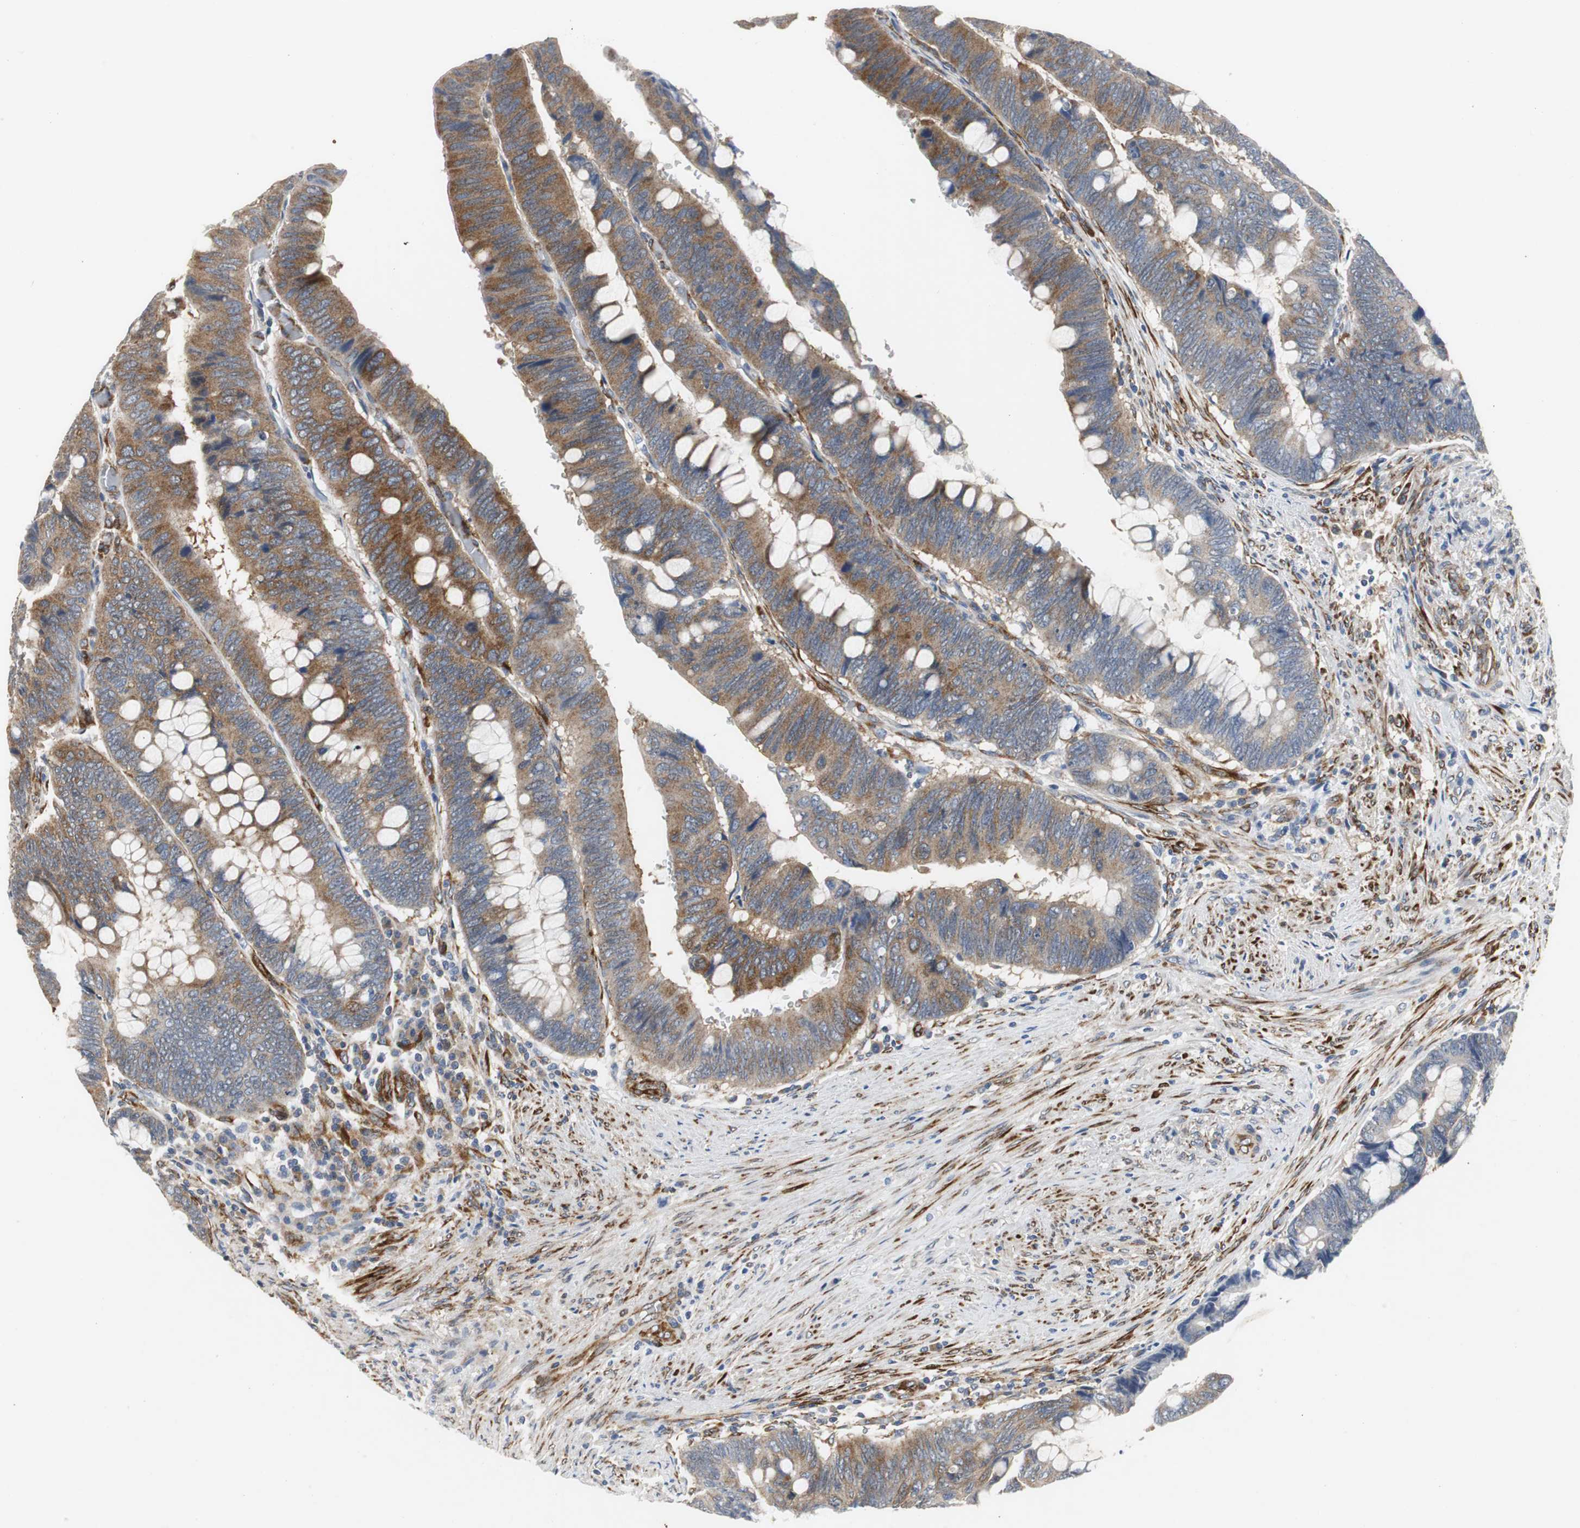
{"staining": {"intensity": "moderate", "quantity": ">75%", "location": "cytoplasmic/membranous"}, "tissue": "colorectal cancer", "cell_type": "Tumor cells", "image_type": "cancer", "snomed": [{"axis": "morphology", "description": "Normal tissue, NOS"}, {"axis": "morphology", "description": "Adenocarcinoma, NOS"}, {"axis": "topography", "description": "Rectum"}], "caption": "About >75% of tumor cells in human colorectal cancer (adenocarcinoma) exhibit moderate cytoplasmic/membranous protein staining as visualized by brown immunohistochemical staining.", "gene": "ISCU", "patient": {"sex": "male", "age": 92}}